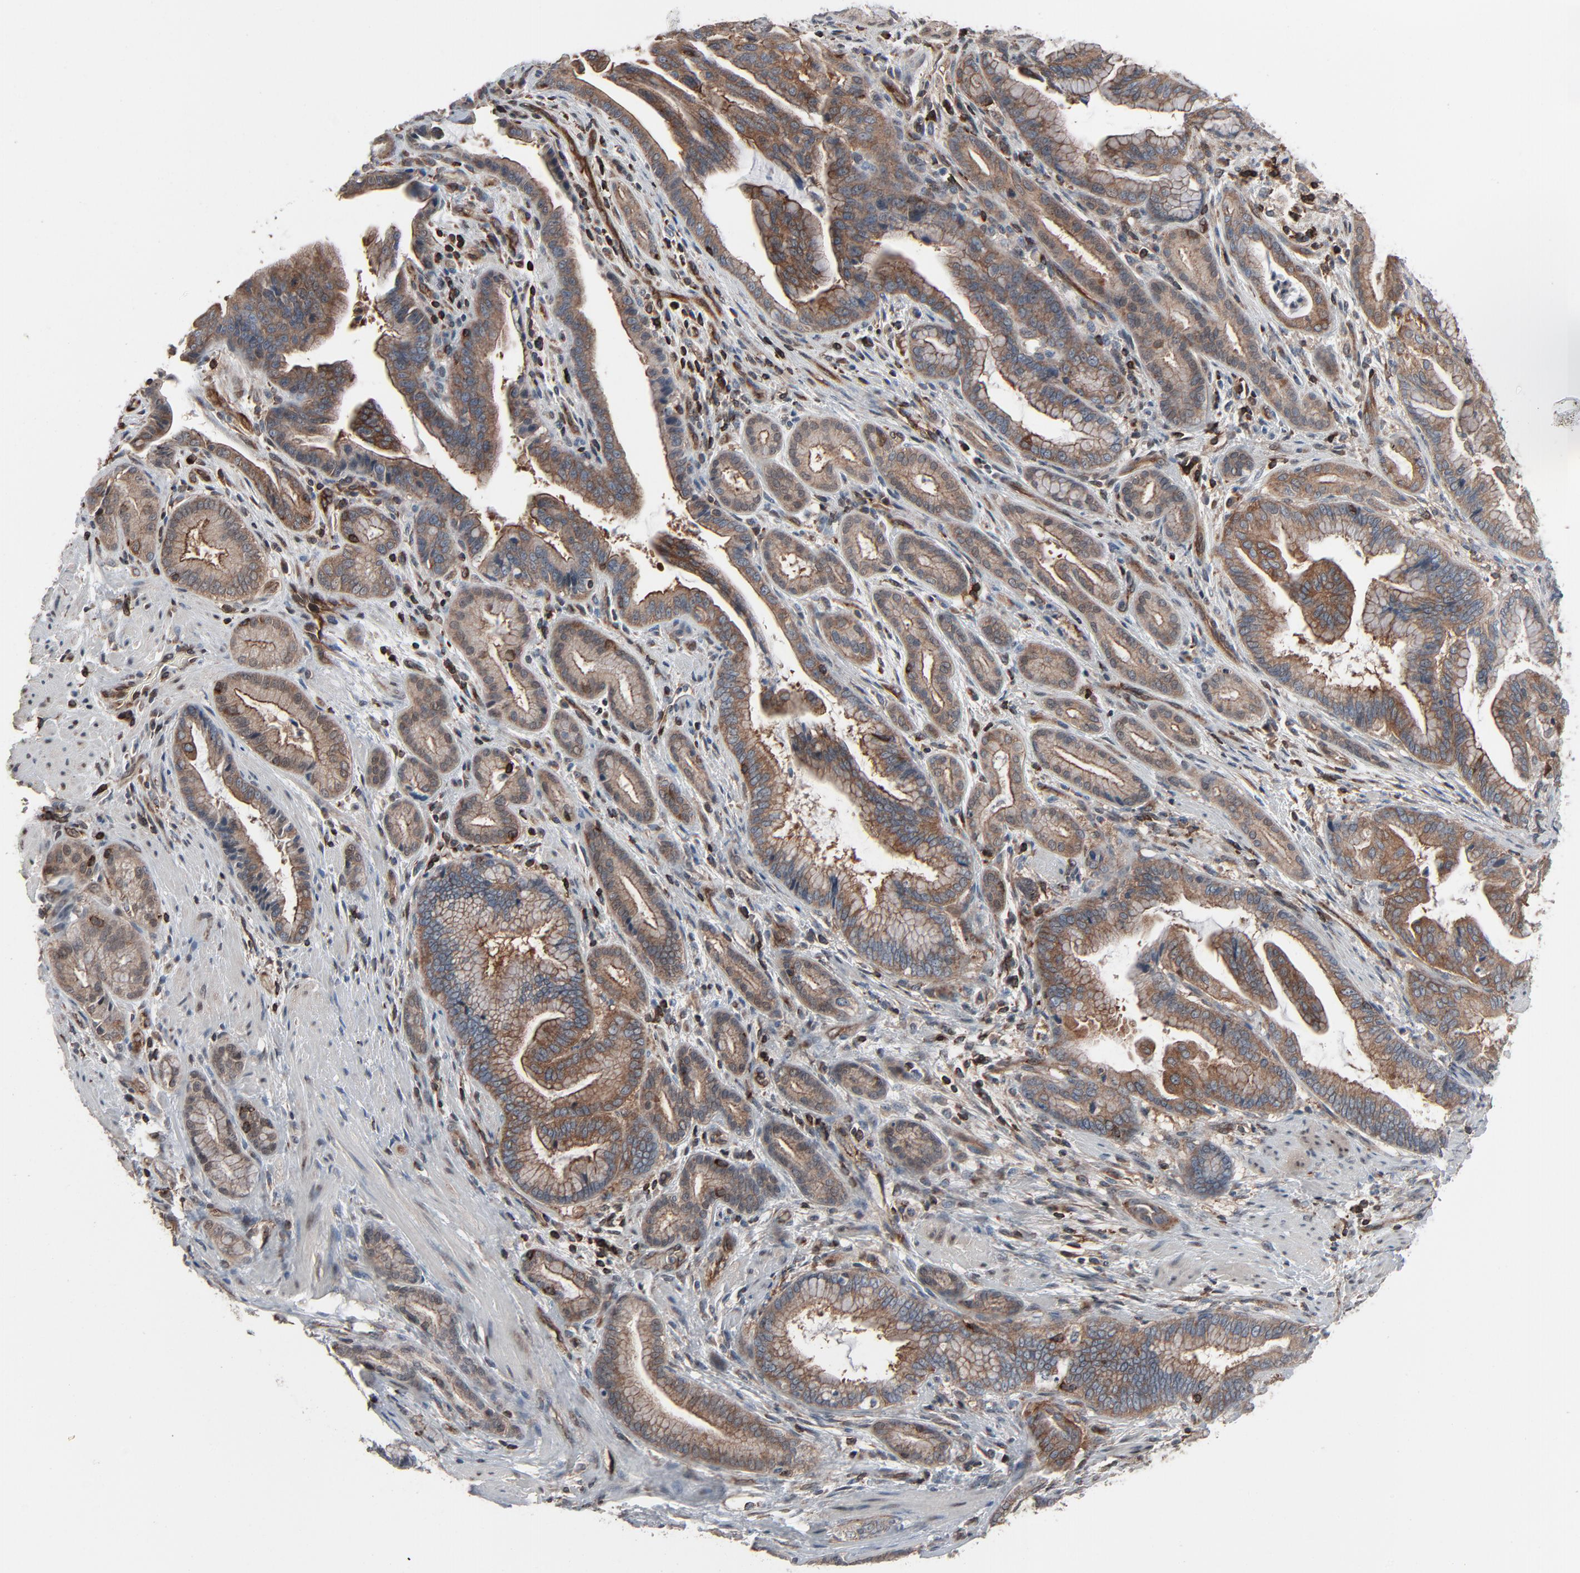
{"staining": {"intensity": "weak", "quantity": ">75%", "location": "cytoplasmic/membranous"}, "tissue": "pancreatic cancer", "cell_type": "Tumor cells", "image_type": "cancer", "snomed": [{"axis": "morphology", "description": "Adenocarcinoma, NOS"}, {"axis": "topography", "description": "Pancreas"}], "caption": "Immunohistochemical staining of human pancreatic cancer (adenocarcinoma) reveals weak cytoplasmic/membranous protein expression in about >75% of tumor cells.", "gene": "OPTN", "patient": {"sex": "female", "age": 64}}